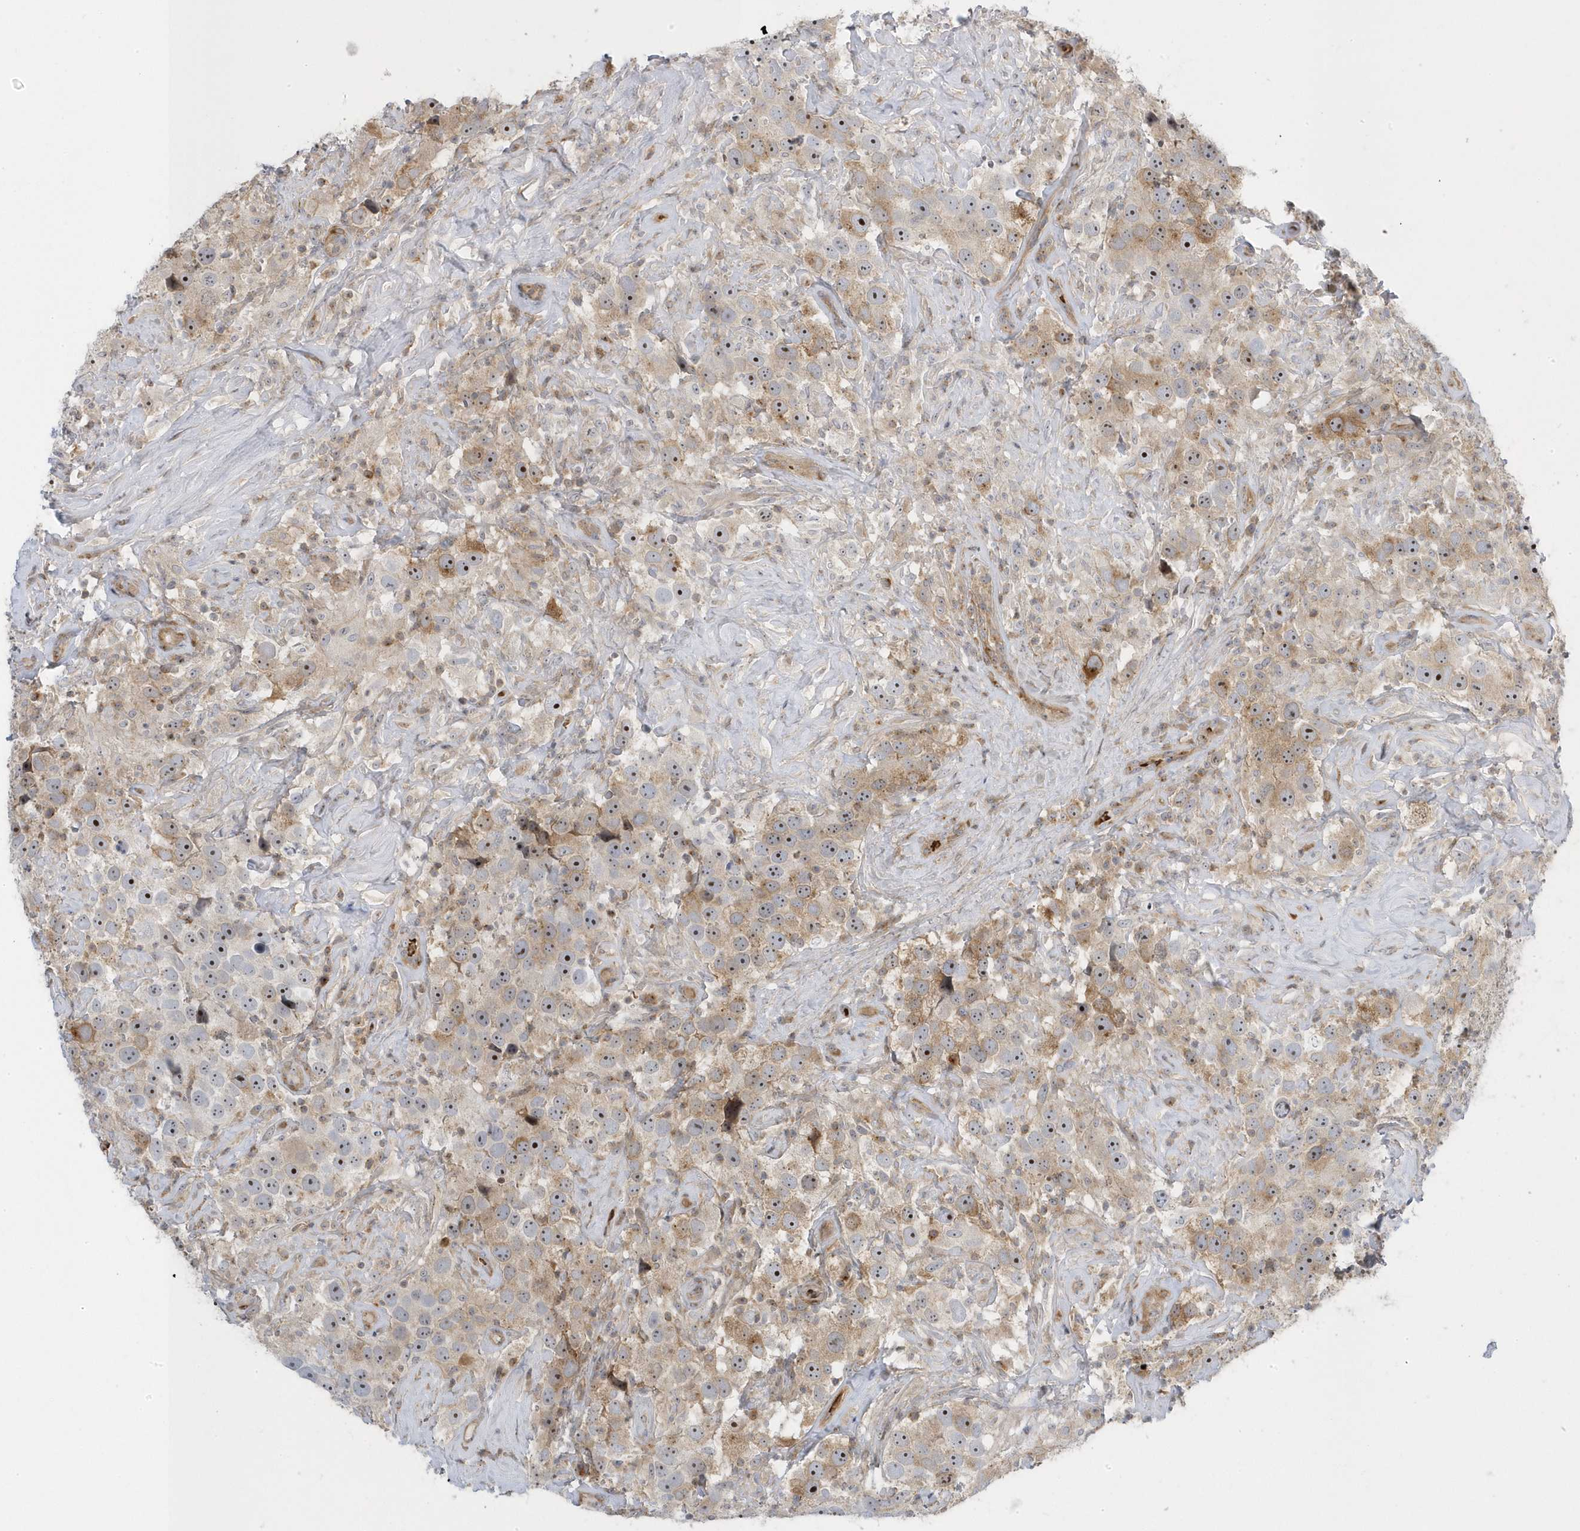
{"staining": {"intensity": "moderate", "quantity": ">75%", "location": "cytoplasmic/membranous,nuclear"}, "tissue": "testis cancer", "cell_type": "Tumor cells", "image_type": "cancer", "snomed": [{"axis": "morphology", "description": "Seminoma, NOS"}, {"axis": "topography", "description": "Testis"}], "caption": "An immunohistochemistry micrograph of neoplastic tissue is shown. Protein staining in brown highlights moderate cytoplasmic/membranous and nuclear positivity in testis cancer (seminoma) within tumor cells. The staining is performed using DAB (3,3'-diaminobenzidine) brown chromogen to label protein expression. The nuclei are counter-stained blue using hematoxylin.", "gene": "MAP7D3", "patient": {"sex": "male", "age": 49}}